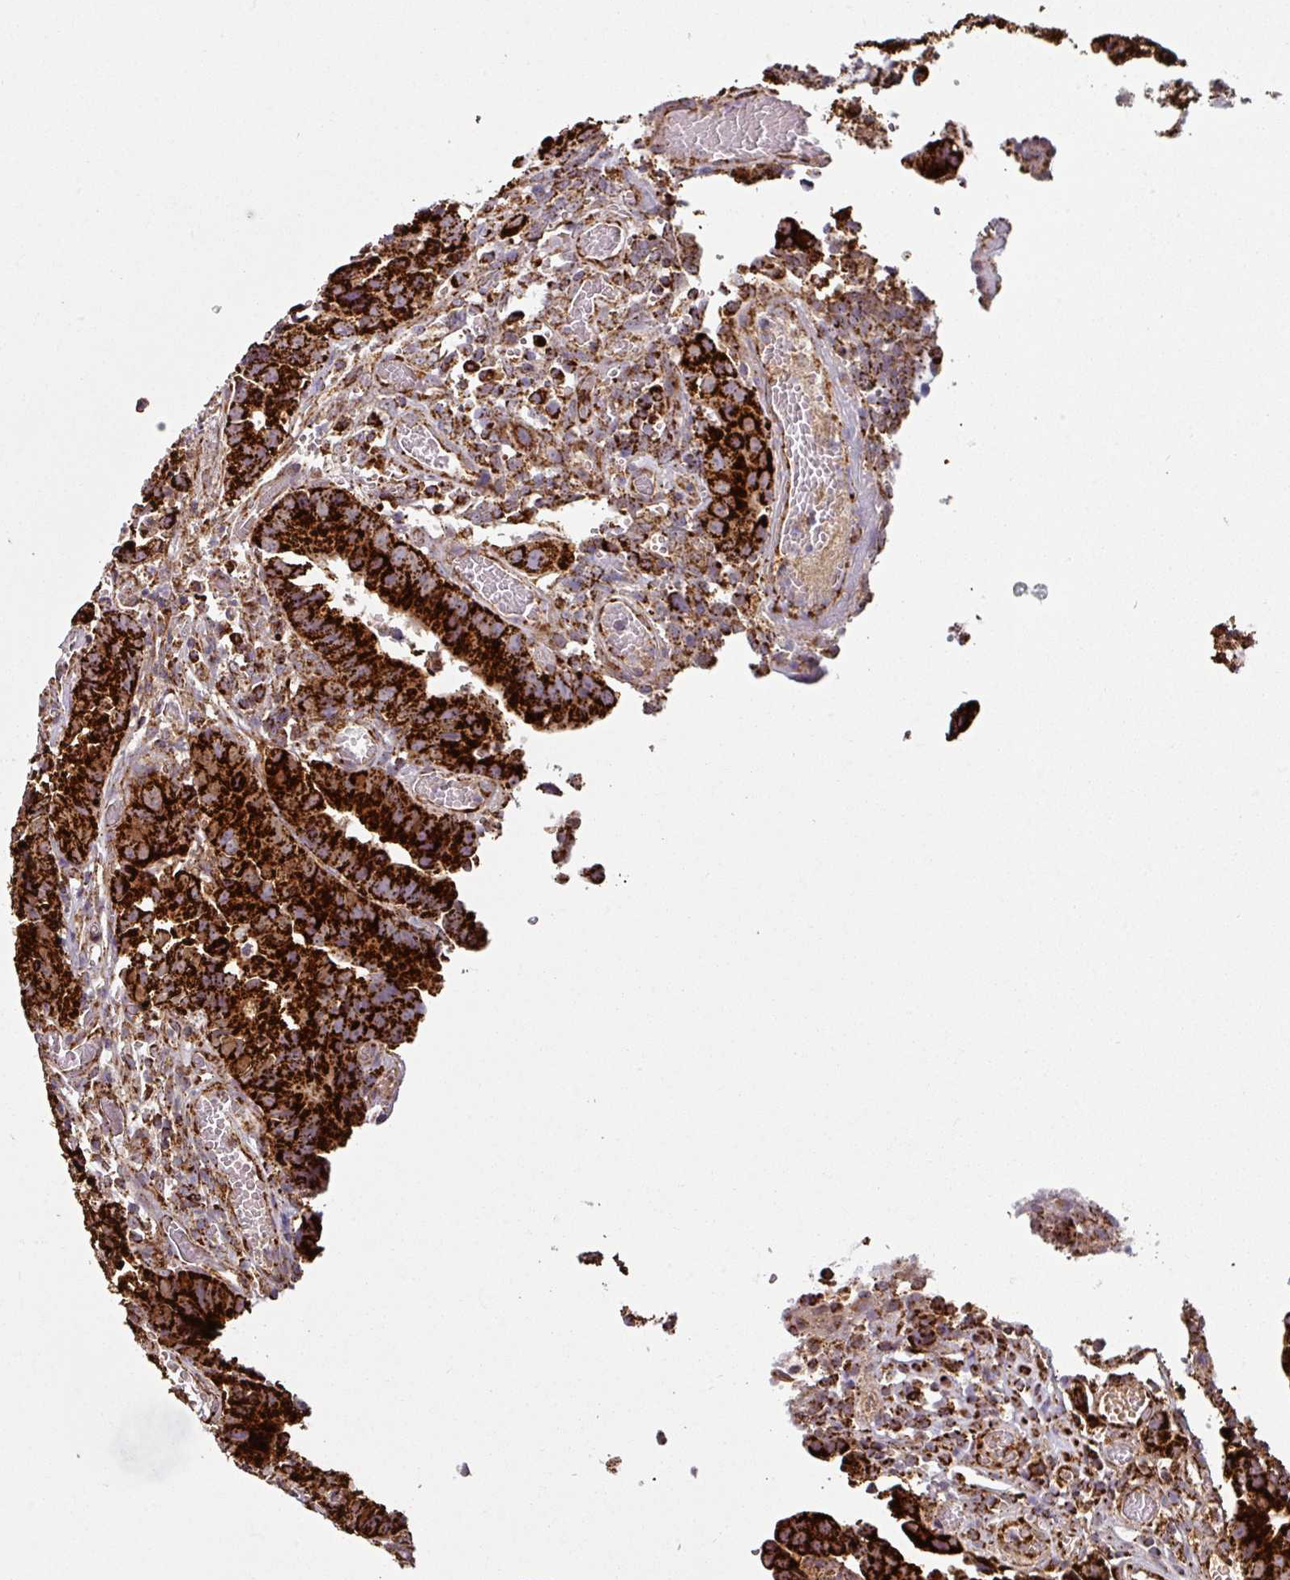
{"staining": {"intensity": "strong", "quantity": ">75%", "location": "cytoplasmic/membranous"}, "tissue": "colorectal cancer", "cell_type": "Tumor cells", "image_type": "cancer", "snomed": [{"axis": "morphology", "description": "Adenocarcinoma, NOS"}, {"axis": "topography", "description": "Colon"}], "caption": "A photomicrograph of adenocarcinoma (colorectal) stained for a protein reveals strong cytoplasmic/membranous brown staining in tumor cells.", "gene": "TRAP1", "patient": {"sex": "female", "age": 57}}